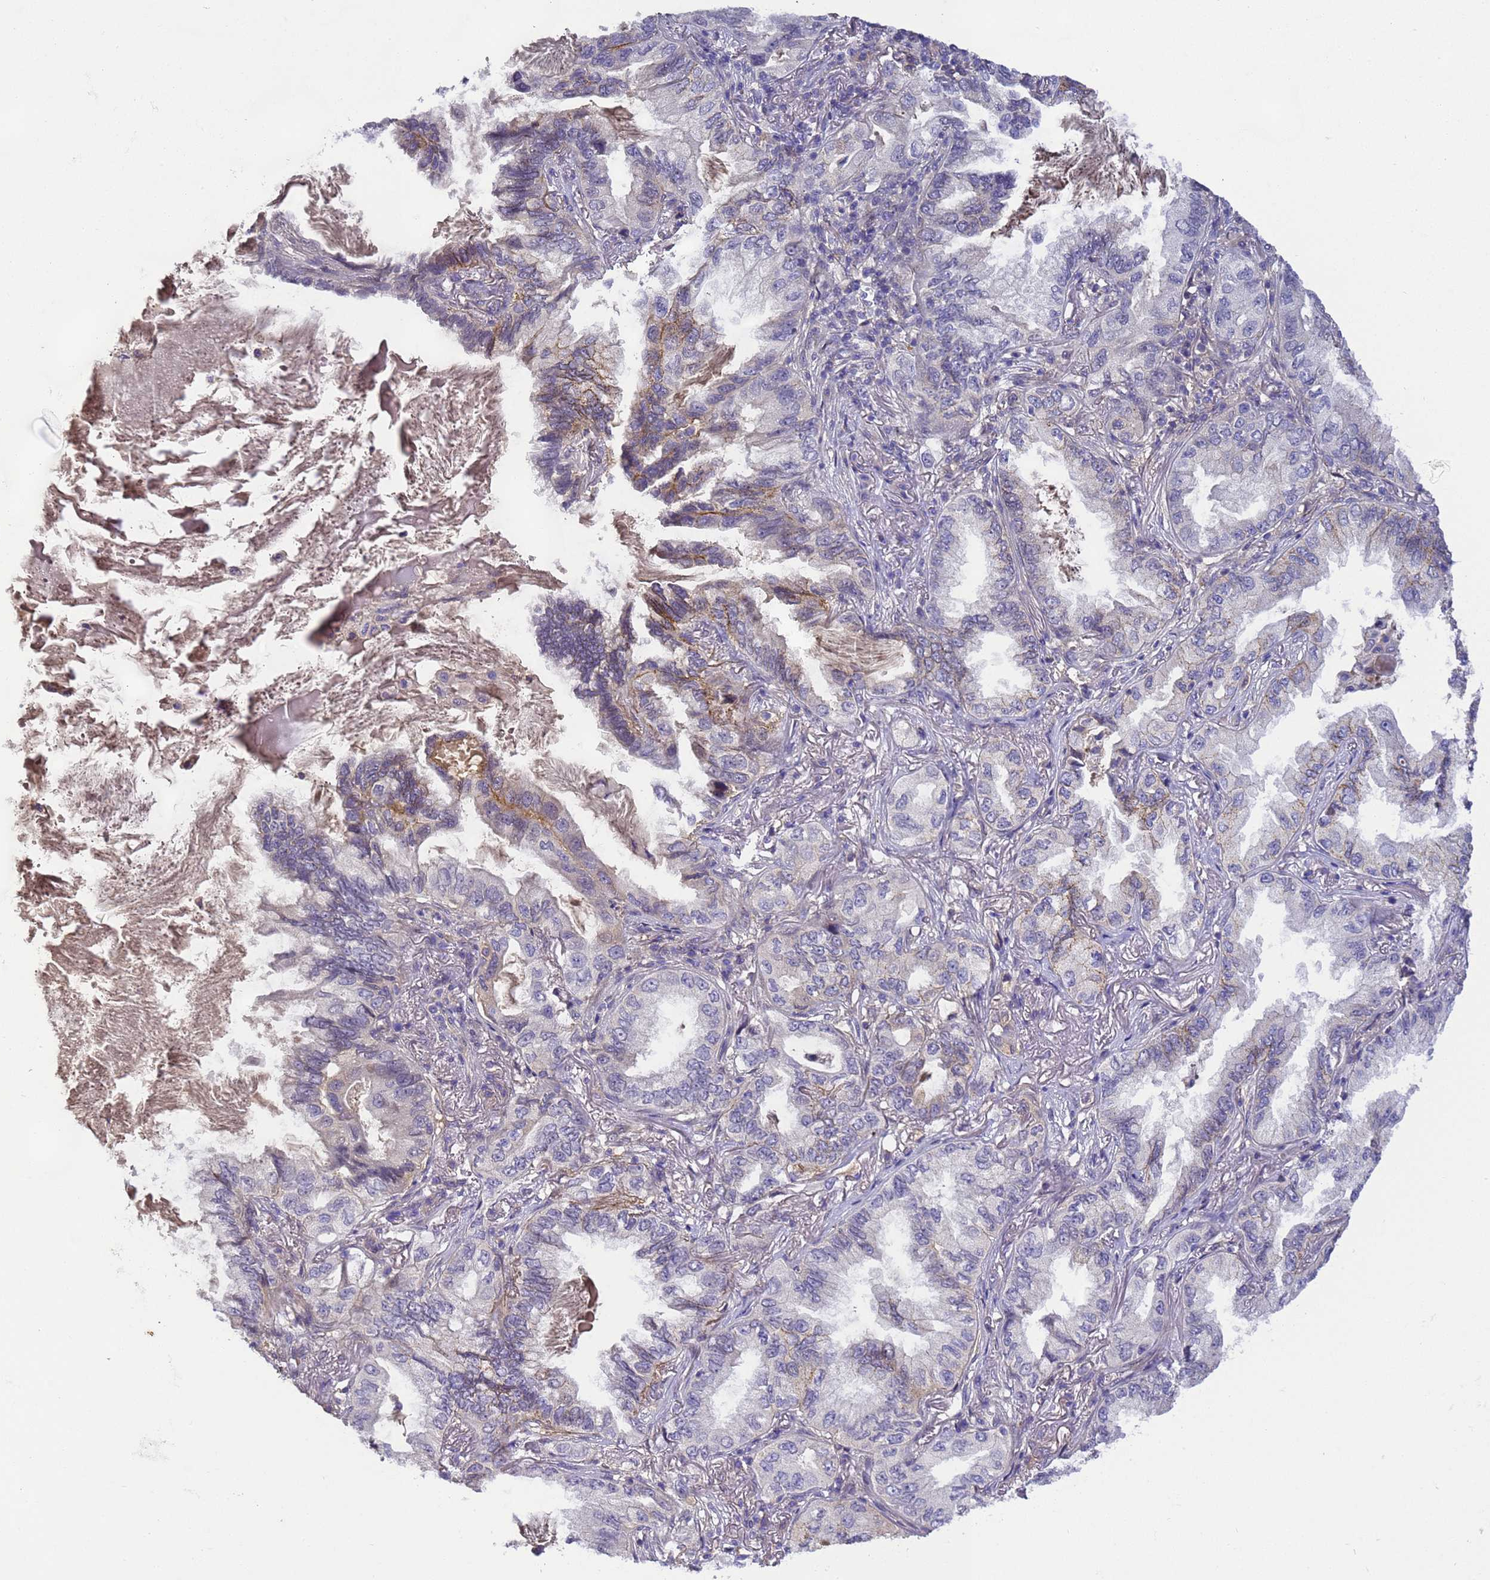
{"staining": {"intensity": "negative", "quantity": "none", "location": "none"}, "tissue": "lung cancer", "cell_type": "Tumor cells", "image_type": "cancer", "snomed": [{"axis": "morphology", "description": "Adenocarcinoma, NOS"}, {"axis": "topography", "description": "Lung"}], "caption": "Immunohistochemistry (IHC) photomicrograph of neoplastic tissue: human lung cancer stained with DAB shows no significant protein staining in tumor cells. Brightfield microscopy of IHC stained with DAB (brown) and hematoxylin (blue), captured at high magnification.", "gene": "TBCD", "patient": {"sex": "female", "age": 69}}